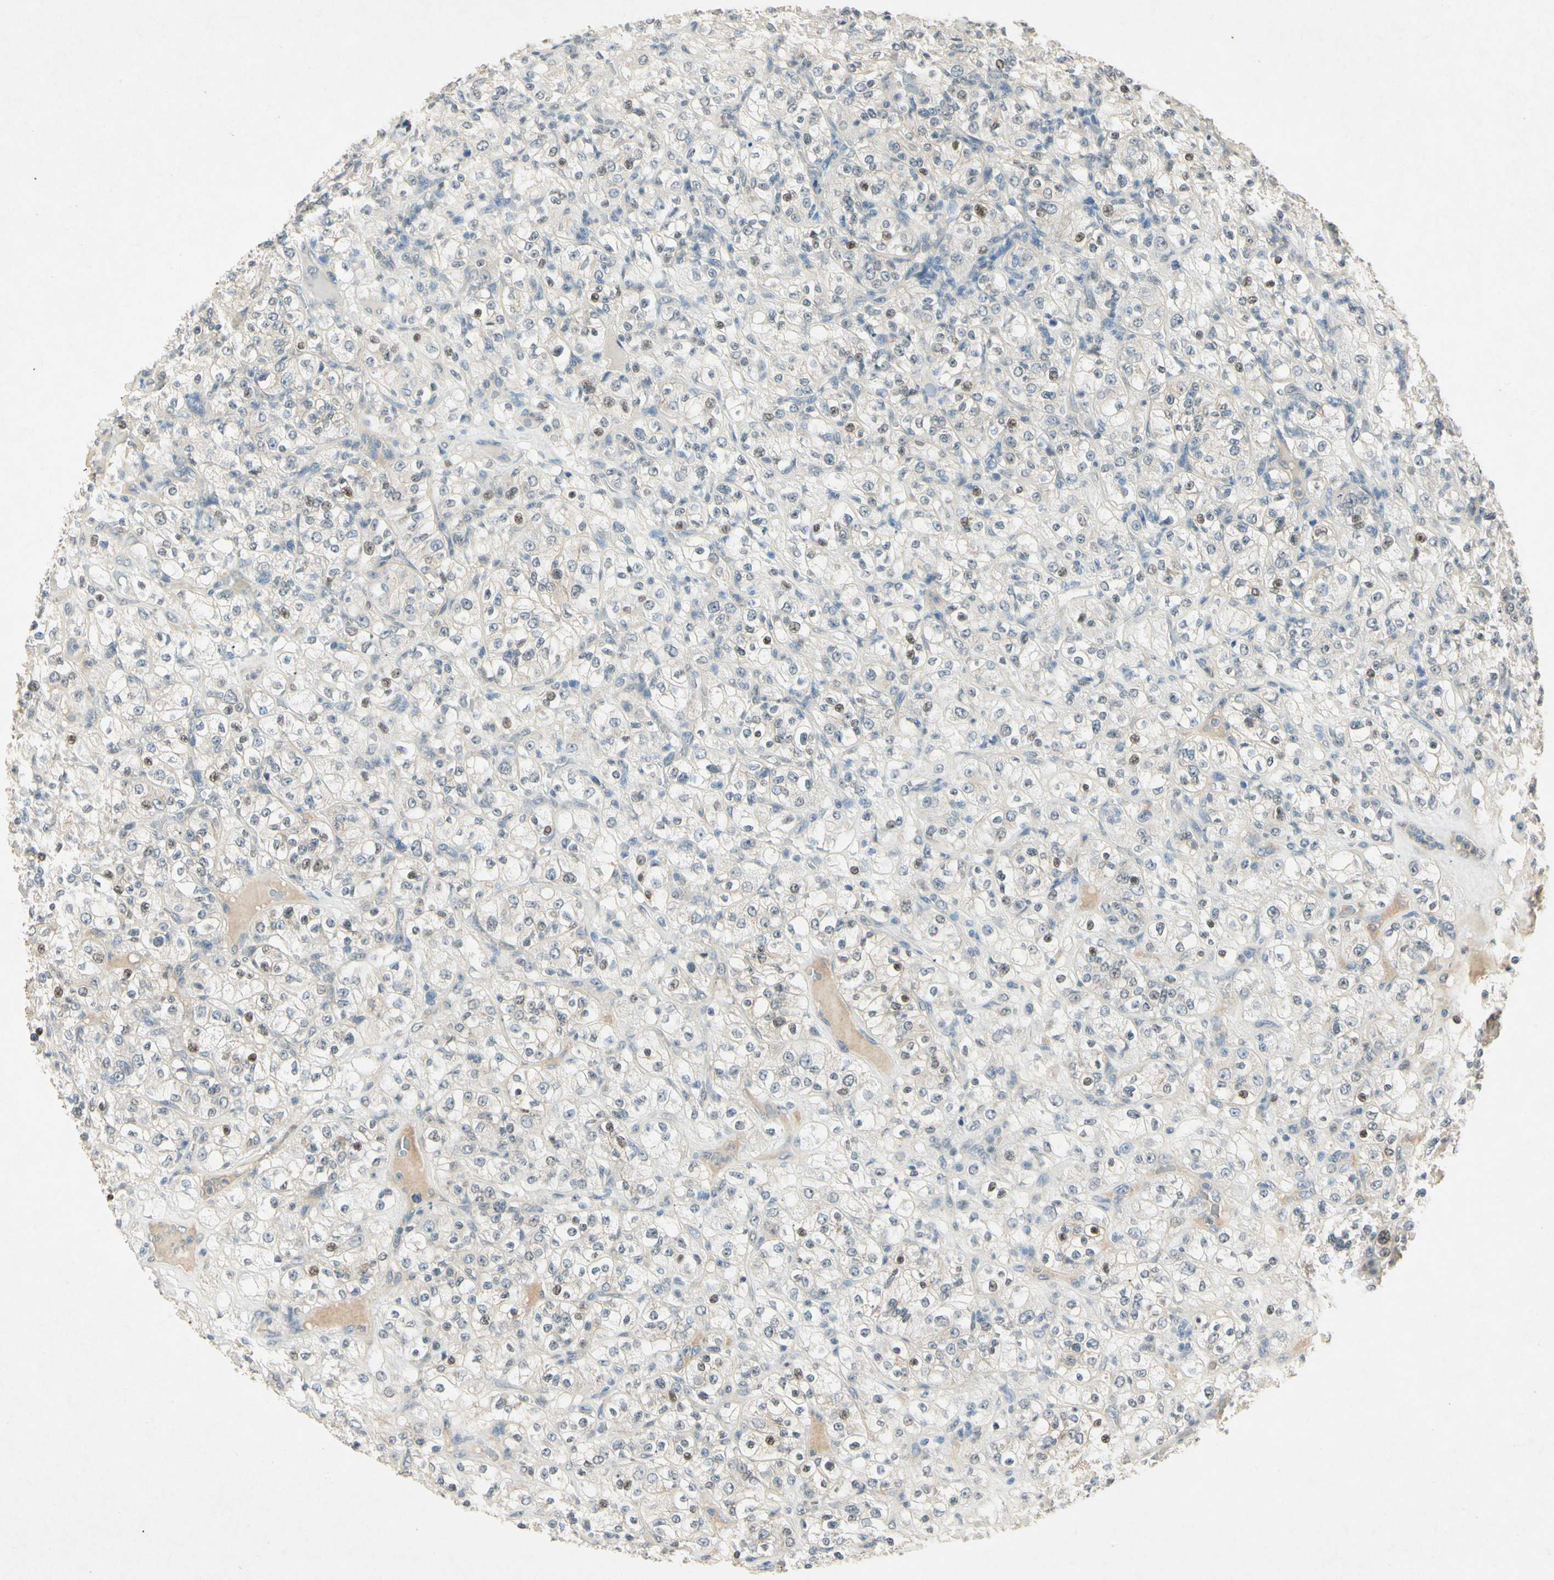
{"staining": {"intensity": "weak", "quantity": "<25%", "location": "nuclear"}, "tissue": "renal cancer", "cell_type": "Tumor cells", "image_type": "cancer", "snomed": [{"axis": "morphology", "description": "Normal tissue, NOS"}, {"axis": "morphology", "description": "Adenocarcinoma, NOS"}, {"axis": "topography", "description": "Kidney"}], "caption": "Immunohistochemical staining of human renal cancer (adenocarcinoma) reveals no significant positivity in tumor cells. (DAB (3,3'-diaminobenzidine) immunohistochemistry (IHC) visualized using brightfield microscopy, high magnification).", "gene": "HSPA1B", "patient": {"sex": "female", "age": 72}}